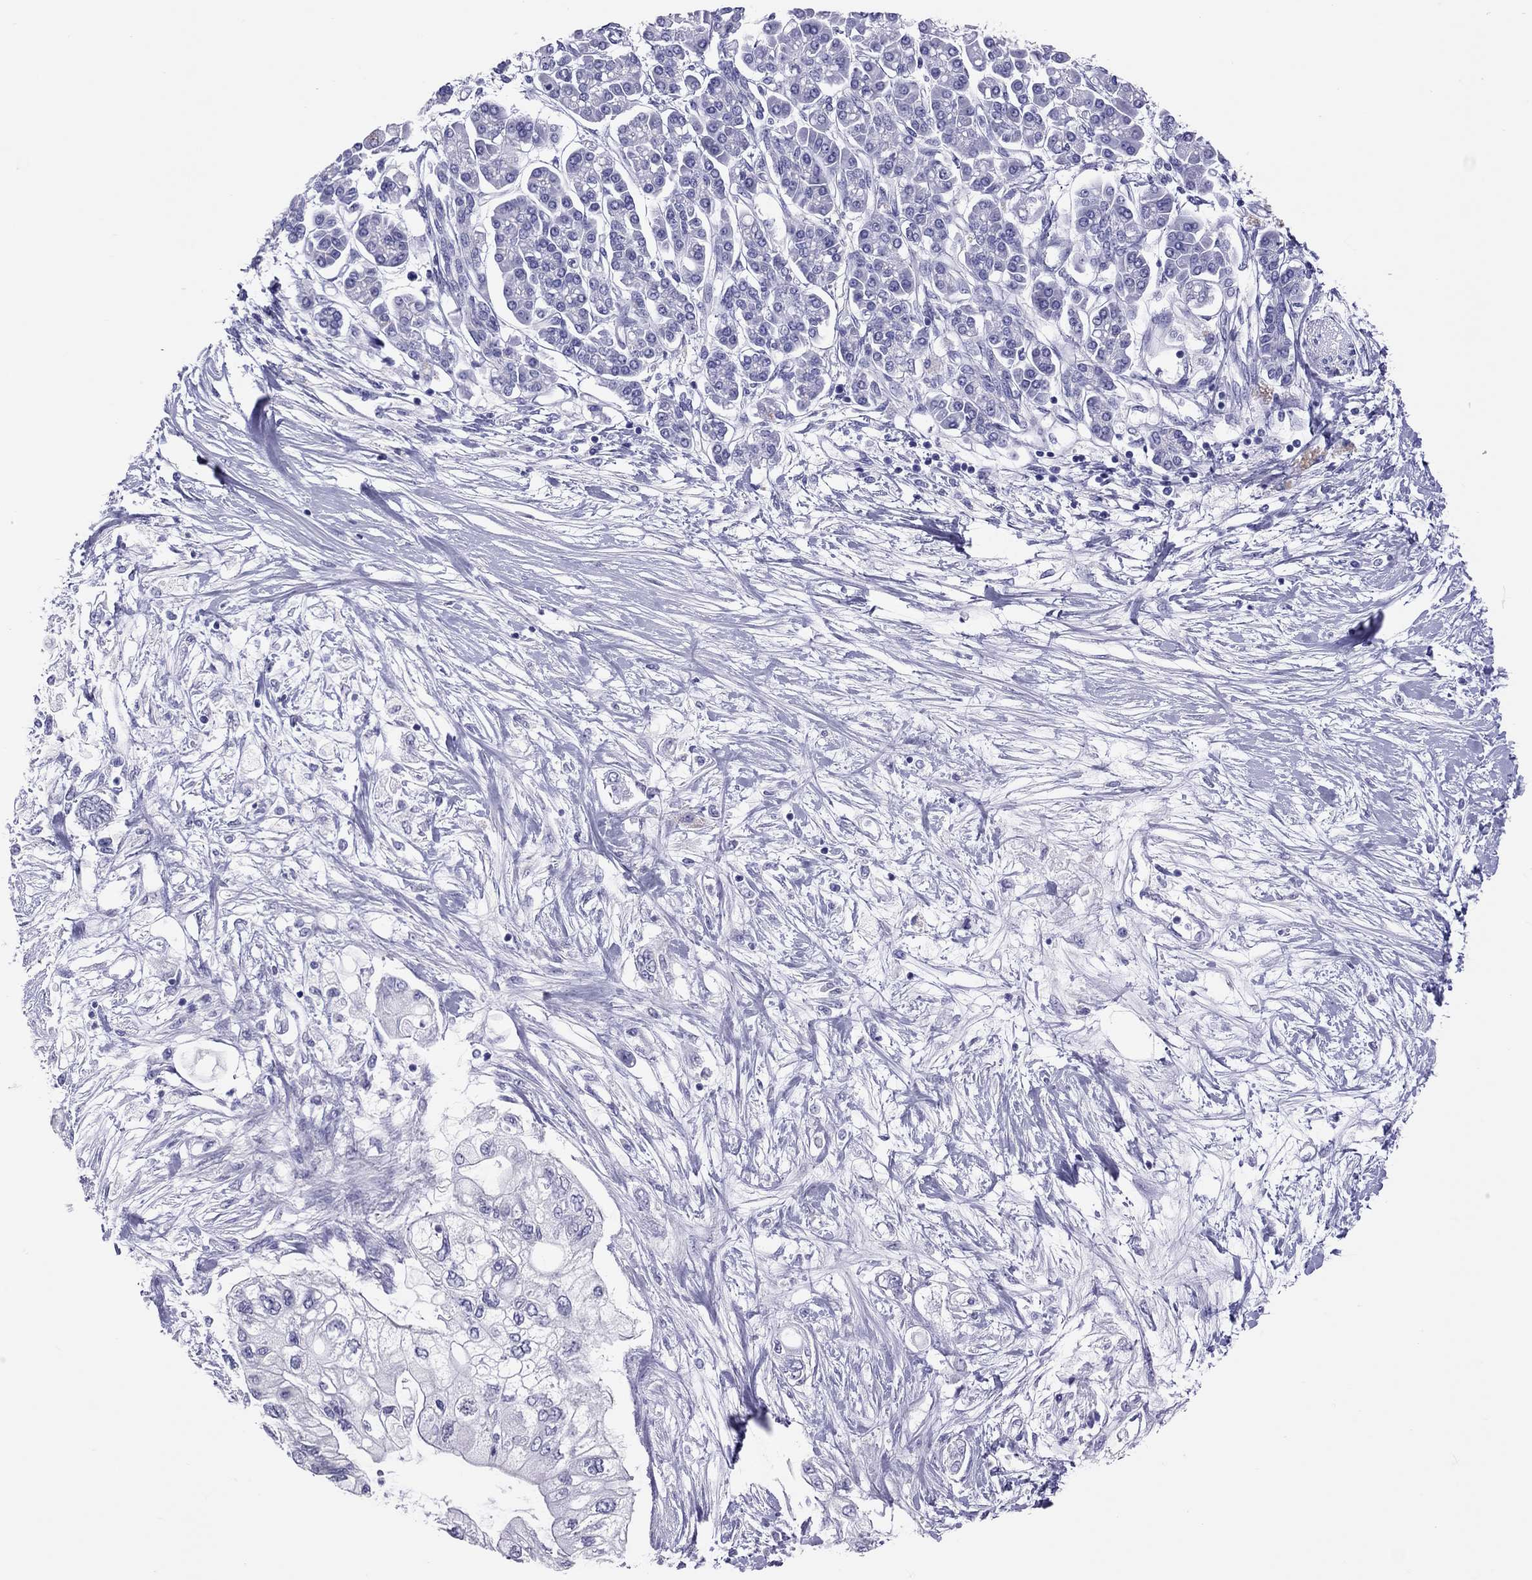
{"staining": {"intensity": "negative", "quantity": "none", "location": "none"}, "tissue": "pancreatic cancer", "cell_type": "Tumor cells", "image_type": "cancer", "snomed": [{"axis": "morphology", "description": "Adenocarcinoma, NOS"}, {"axis": "topography", "description": "Pancreas"}], "caption": "Tumor cells show no significant expression in pancreatic adenocarcinoma.", "gene": "PSMB11", "patient": {"sex": "female", "age": 77}}